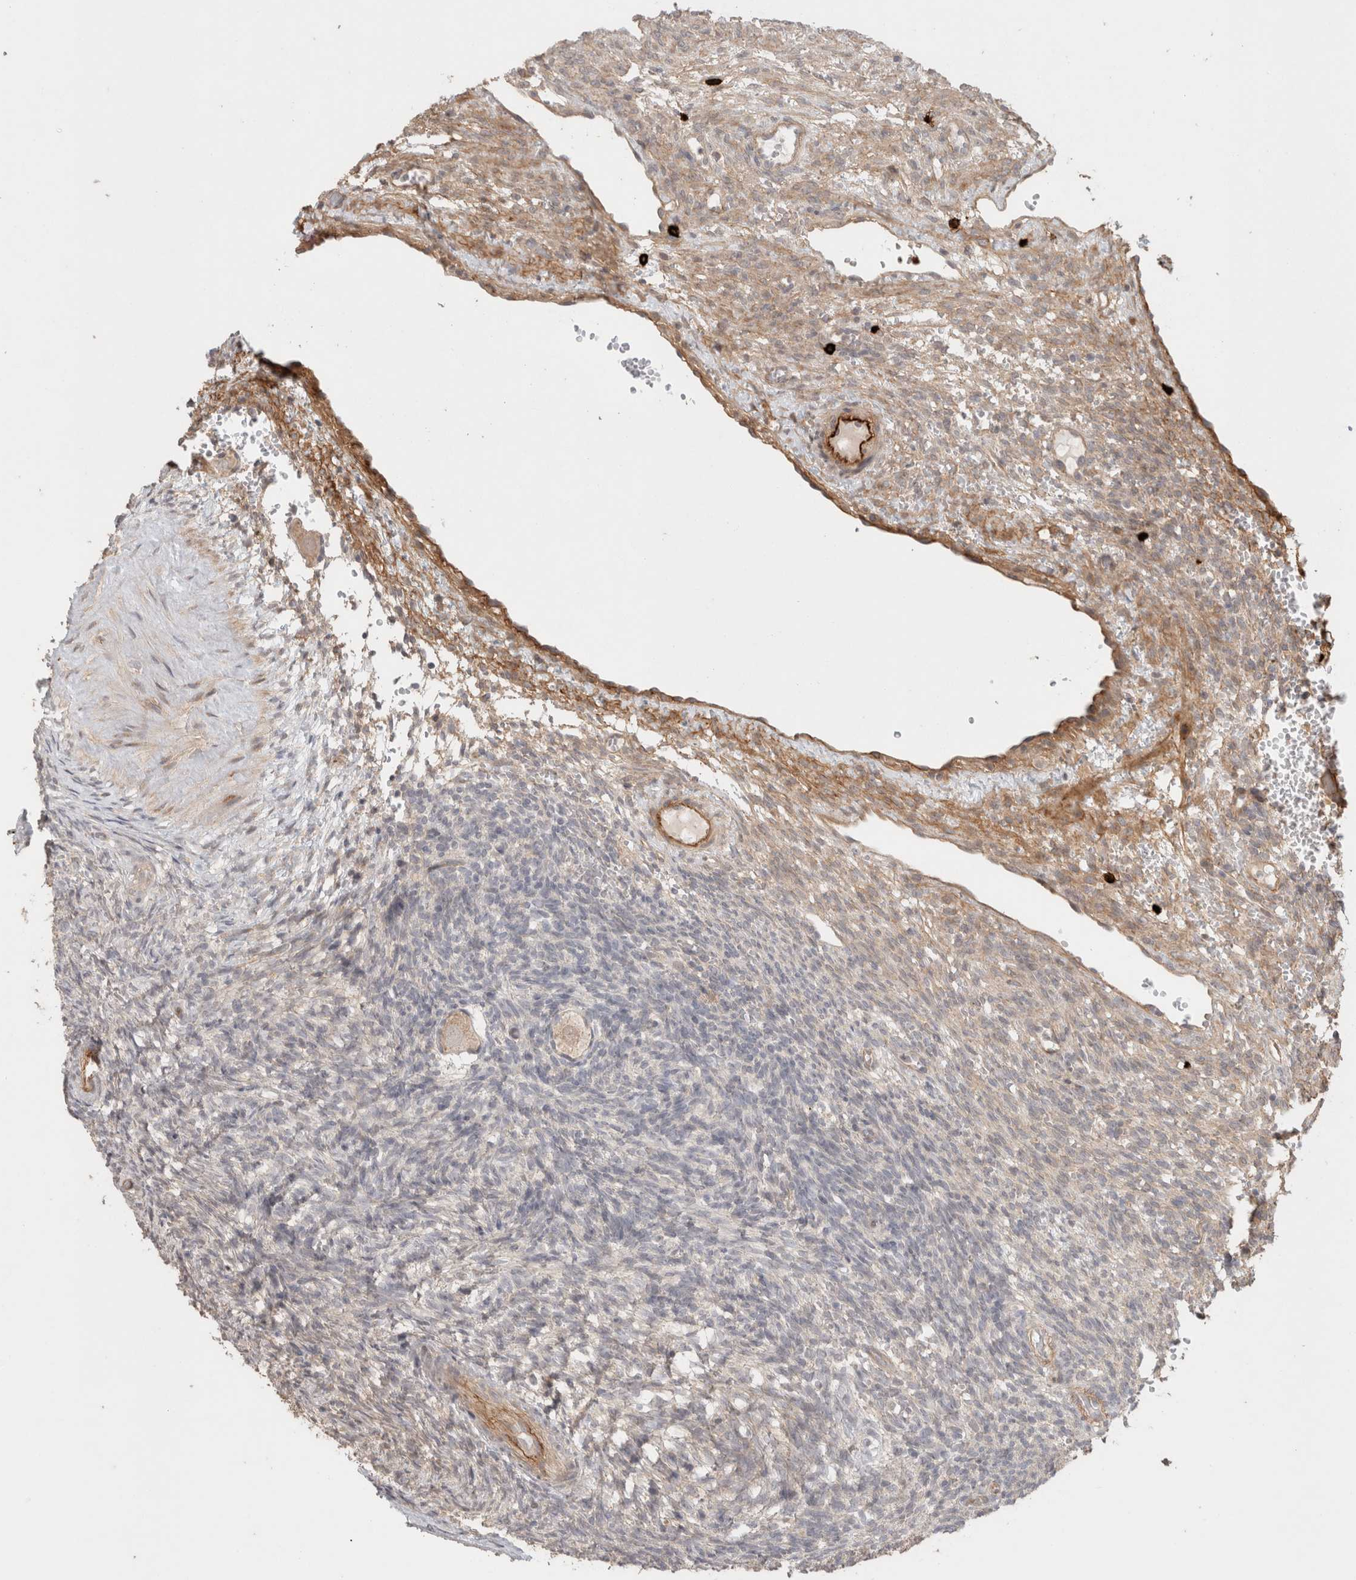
{"staining": {"intensity": "weak", "quantity": ">75%", "location": "cytoplasmic/membranous"}, "tissue": "ovary", "cell_type": "Follicle cells", "image_type": "normal", "snomed": [{"axis": "morphology", "description": "Normal tissue, NOS"}, {"axis": "topography", "description": "Ovary"}], "caption": "Immunohistochemistry (IHC) photomicrograph of benign ovary: human ovary stained using IHC reveals low levels of weak protein expression localized specifically in the cytoplasmic/membranous of follicle cells, appearing as a cytoplasmic/membranous brown color.", "gene": "HSPG2", "patient": {"sex": "female", "age": 34}}